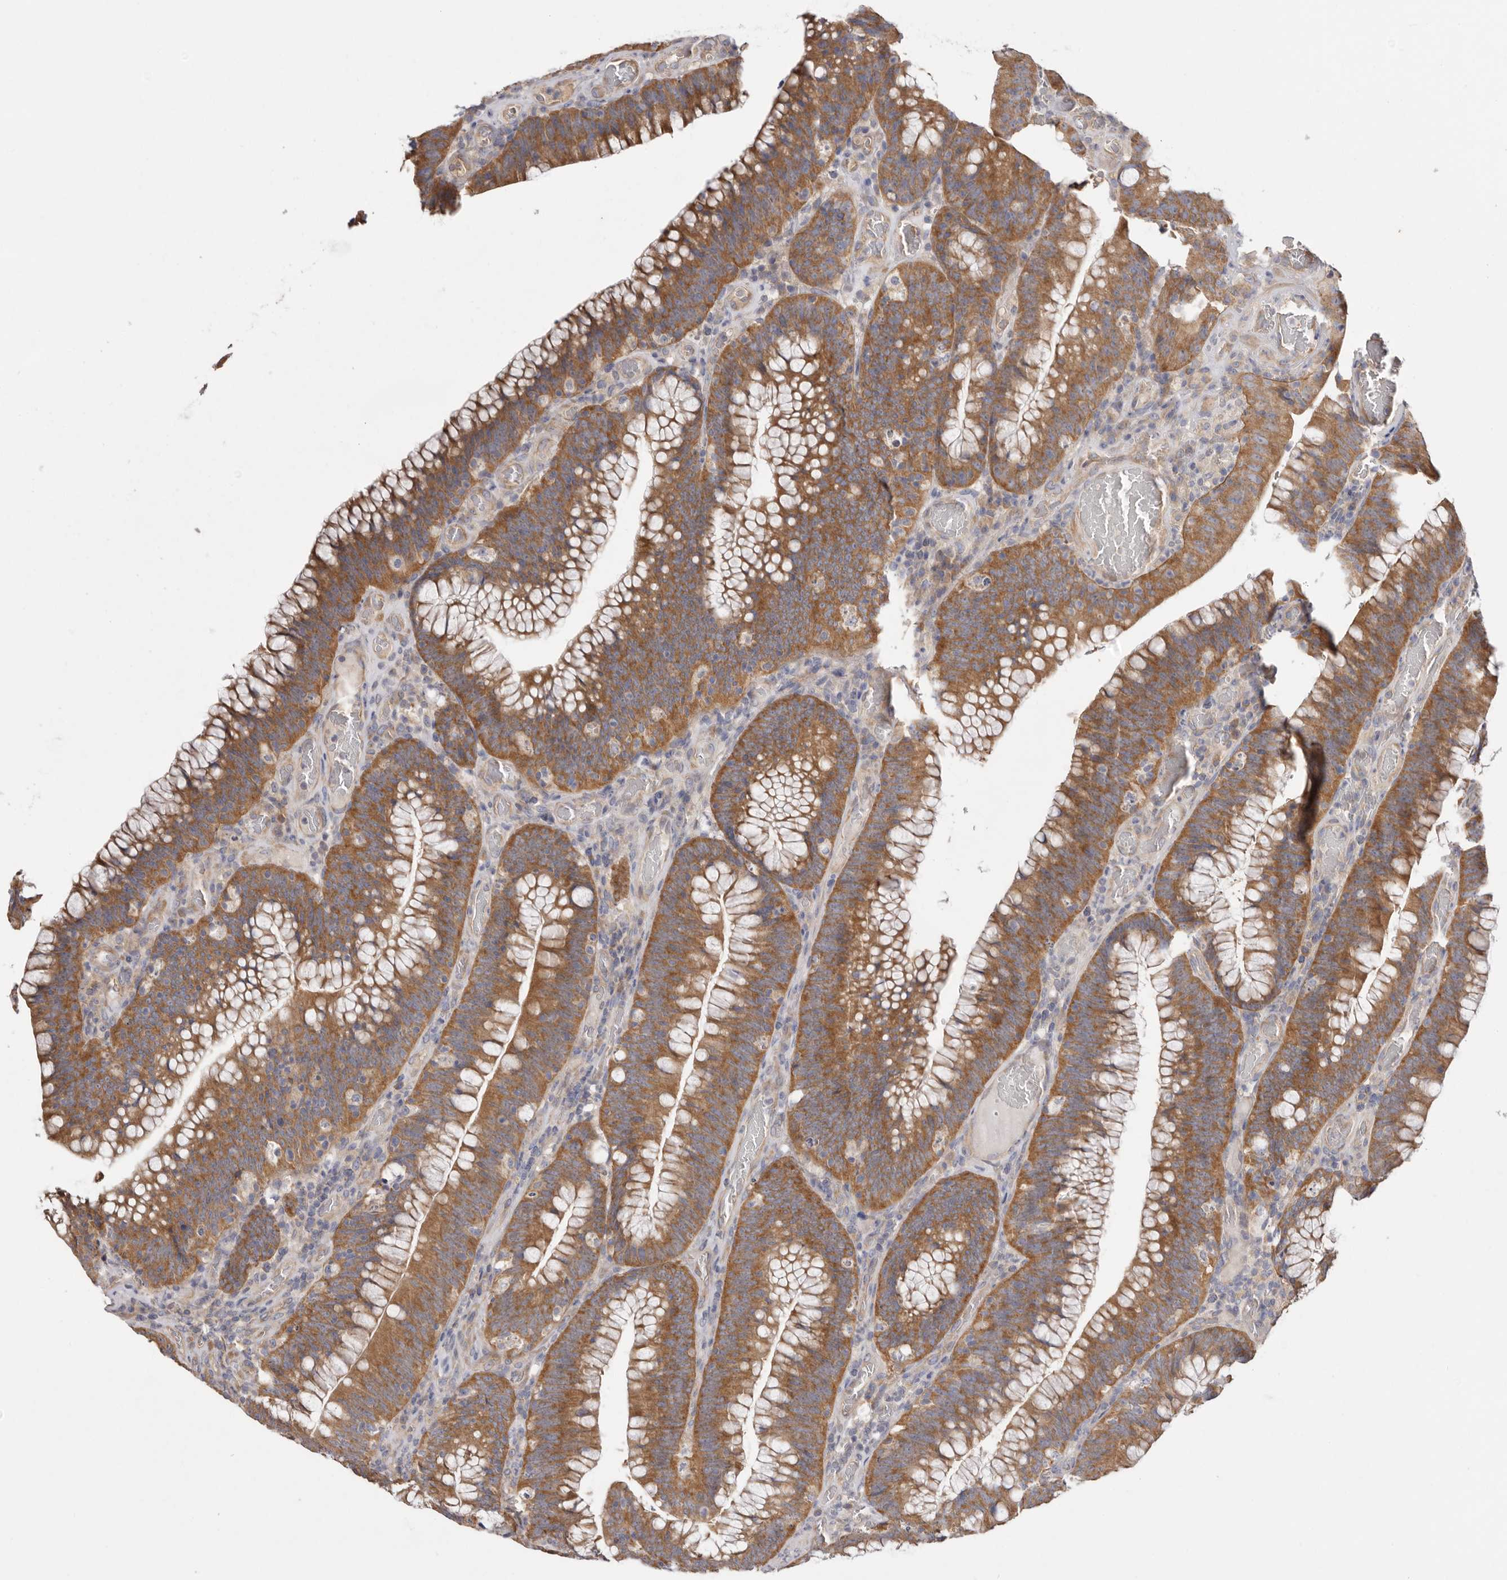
{"staining": {"intensity": "moderate", "quantity": ">75%", "location": "cytoplasmic/membranous"}, "tissue": "colorectal cancer", "cell_type": "Tumor cells", "image_type": "cancer", "snomed": [{"axis": "morphology", "description": "Normal tissue, NOS"}, {"axis": "topography", "description": "Colon"}], "caption": "A brown stain highlights moderate cytoplasmic/membranous expression of a protein in human colorectal cancer tumor cells. The protein of interest is shown in brown color, while the nuclei are stained blue.", "gene": "FAM167B", "patient": {"sex": "female", "age": 82}}